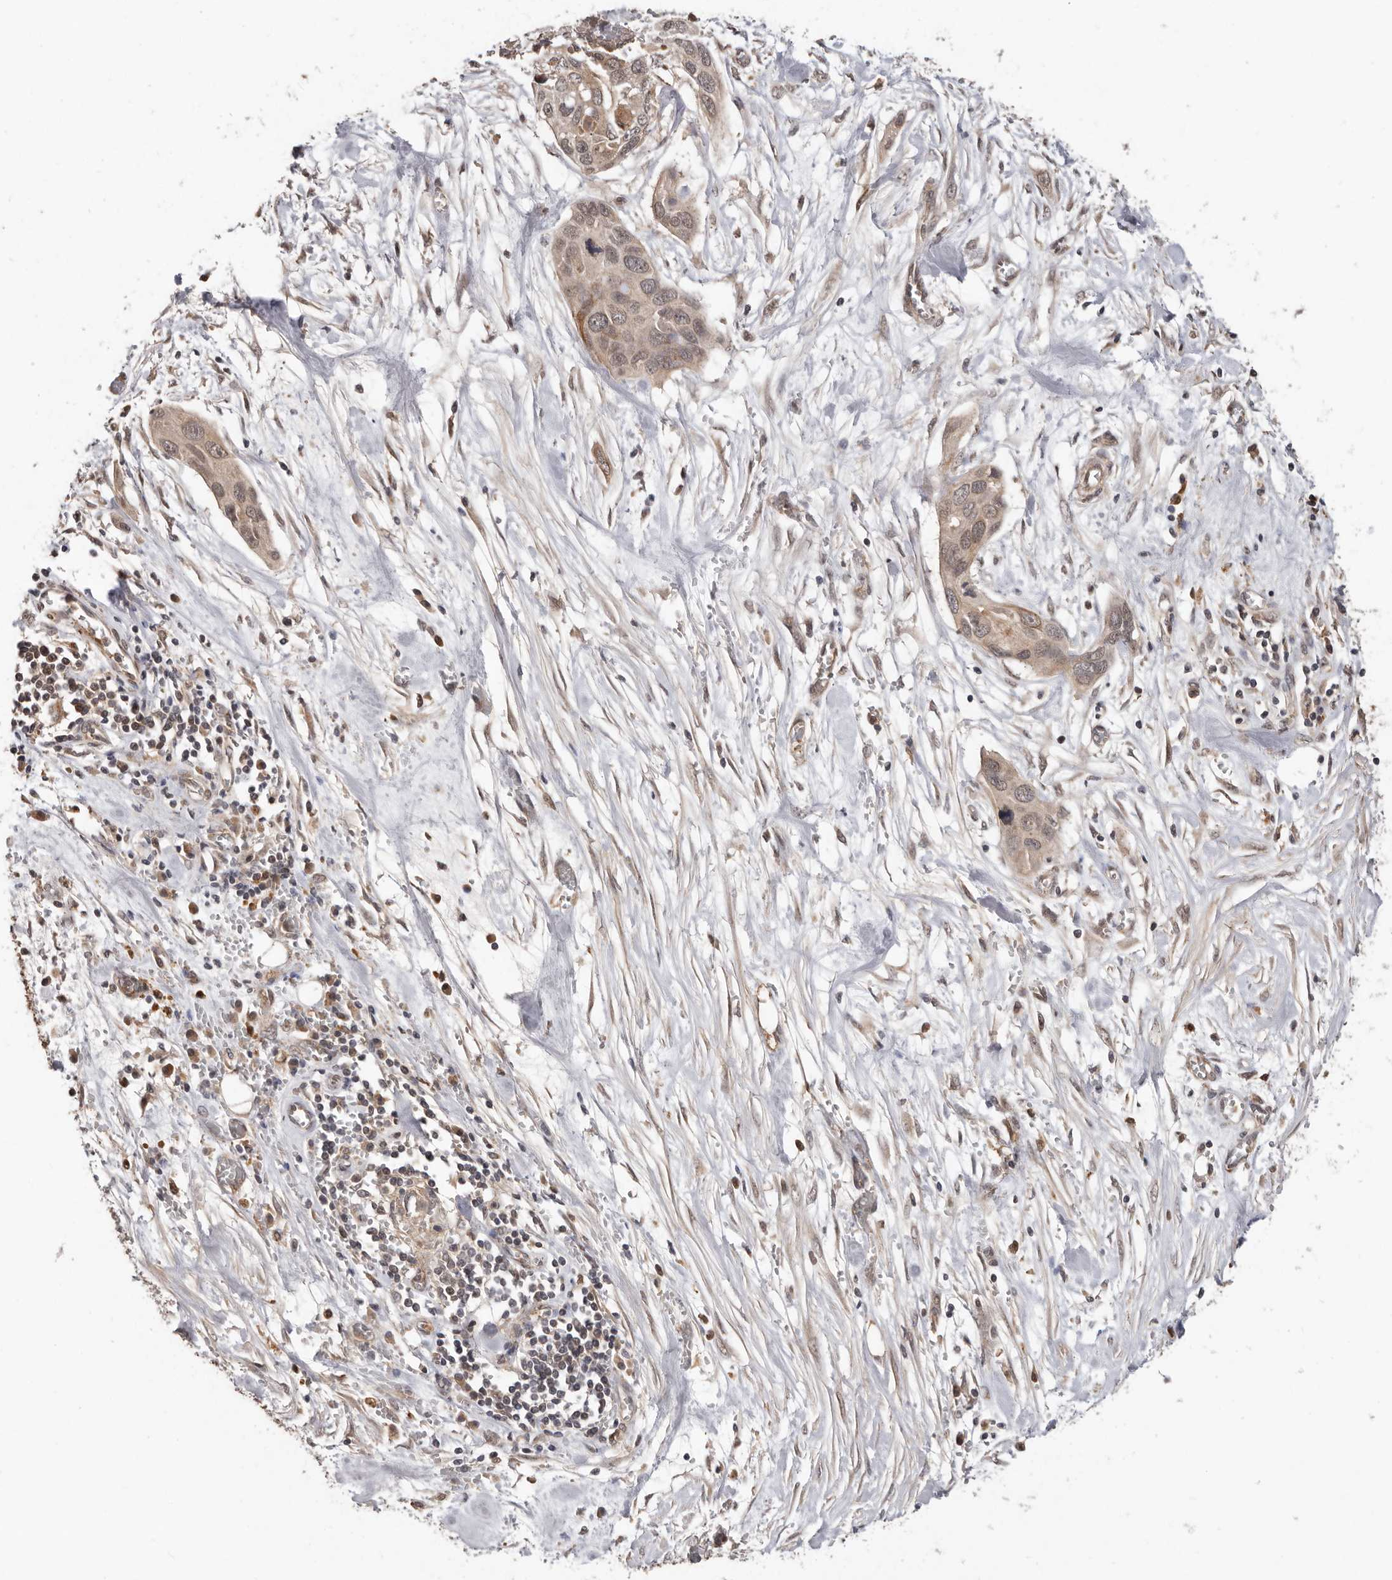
{"staining": {"intensity": "weak", "quantity": ">75%", "location": "cytoplasmic/membranous,nuclear"}, "tissue": "pancreatic cancer", "cell_type": "Tumor cells", "image_type": "cancer", "snomed": [{"axis": "morphology", "description": "Adenocarcinoma, NOS"}, {"axis": "topography", "description": "Pancreas"}], "caption": "Immunohistochemical staining of human pancreatic adenocarcinoma reveals low levels of weak cytoplasmic/membranous and nuclear positivity in about >75% of tumor cells.", "gene": "RSPO2", "patient": {"sex": "female", "age": 60}}